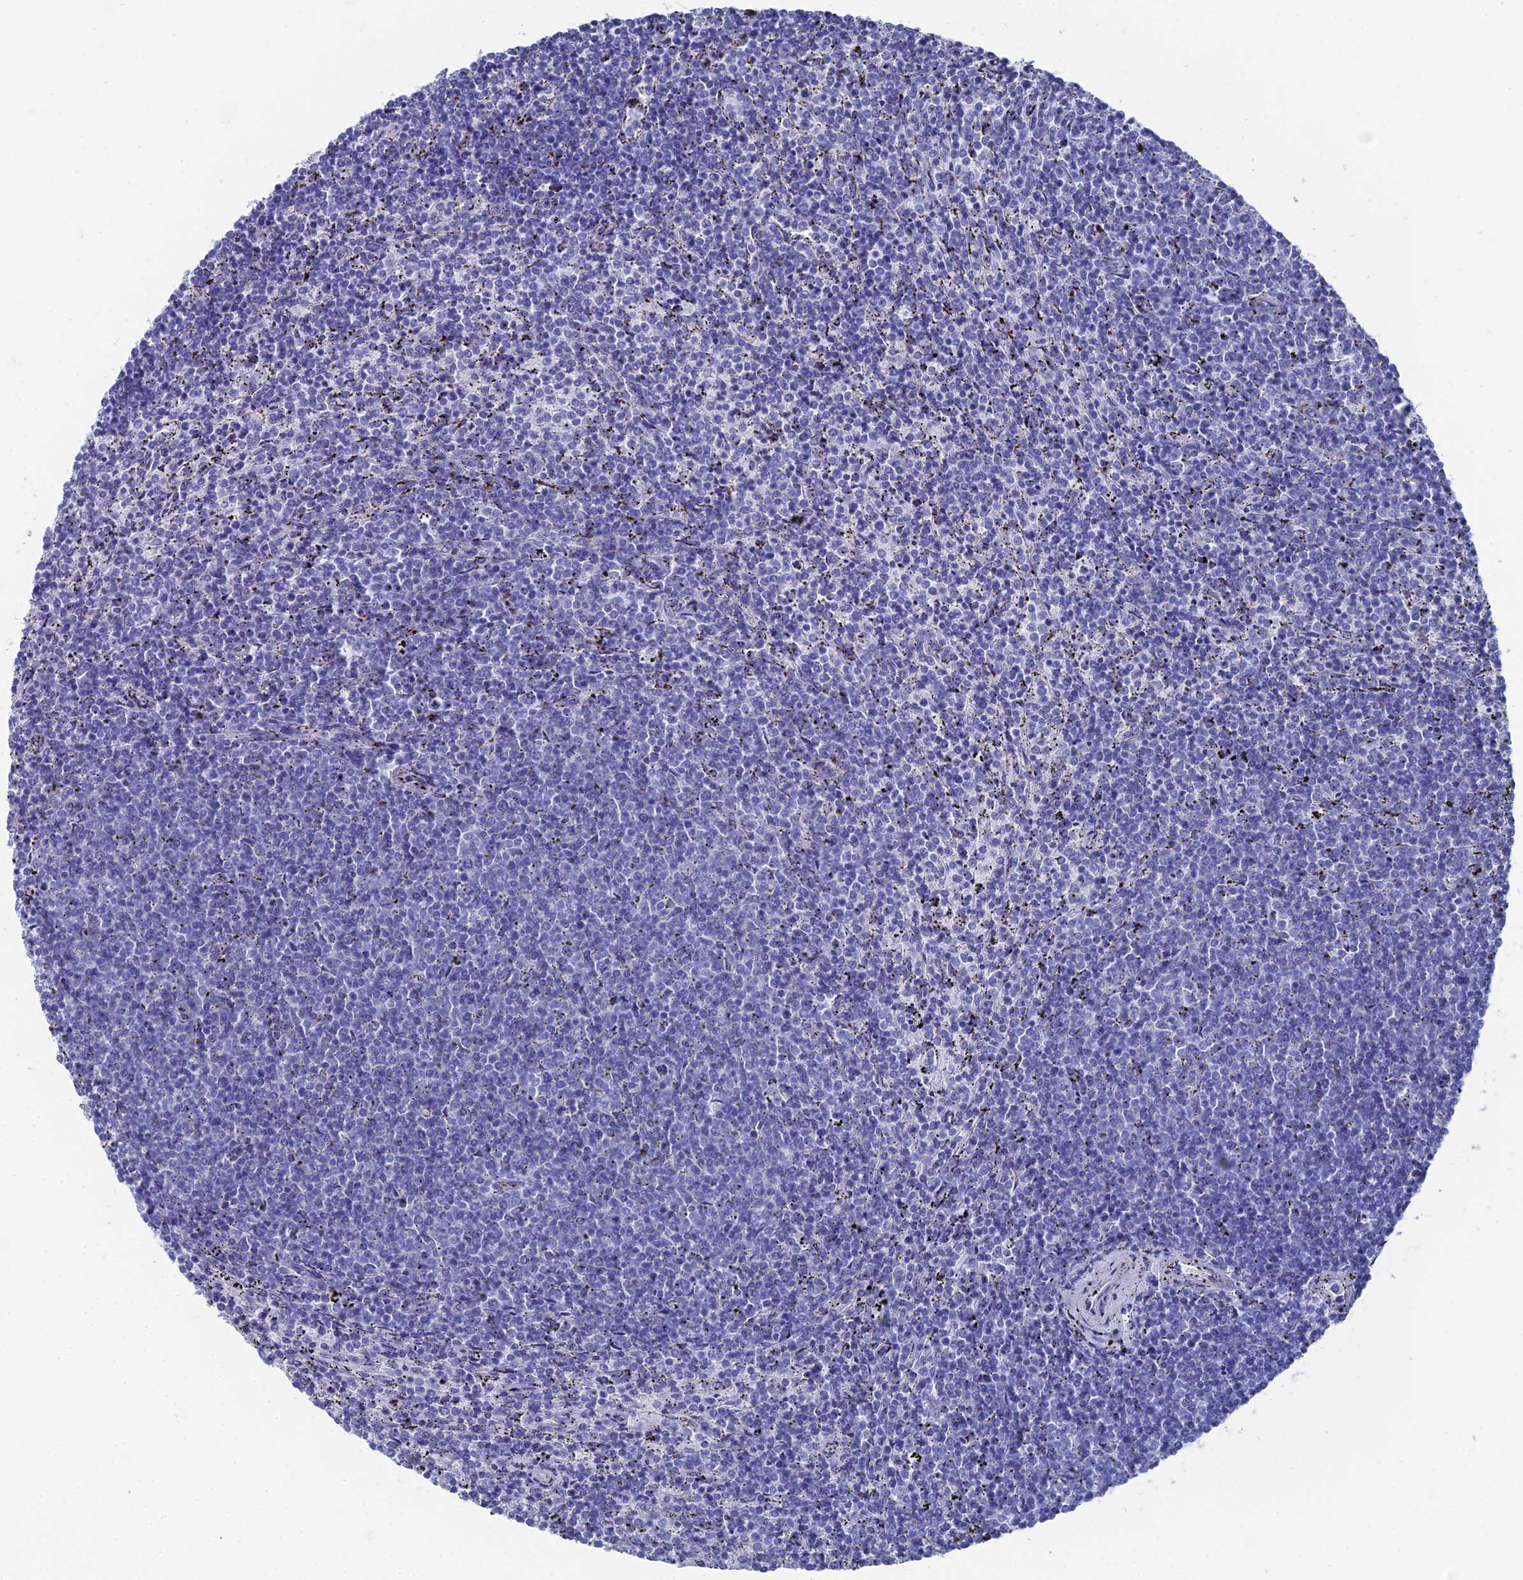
{"staining": {"intensity": "negative", "quantity": "none", "location": "none"}, "tissue": "lymphoma", "cell_type": "Tumor cells", "image_type": "cancer", "snomed": [{"axis": "morphology", "description": "Malignant lymphoma, non-Hodgkin's type, Low grade"}, {"axis": "topography", "description": "Spleen"}], "caption": "This image is of low-grade malignant lymphoma, non-Hodgkin's type stained with IHC to label a protein in brown with the nuclei are counter-stained blue. There is no positivity in tumor cells.", "gene": "ENPP3", "patient": {"sex": "female", "age": 50}}